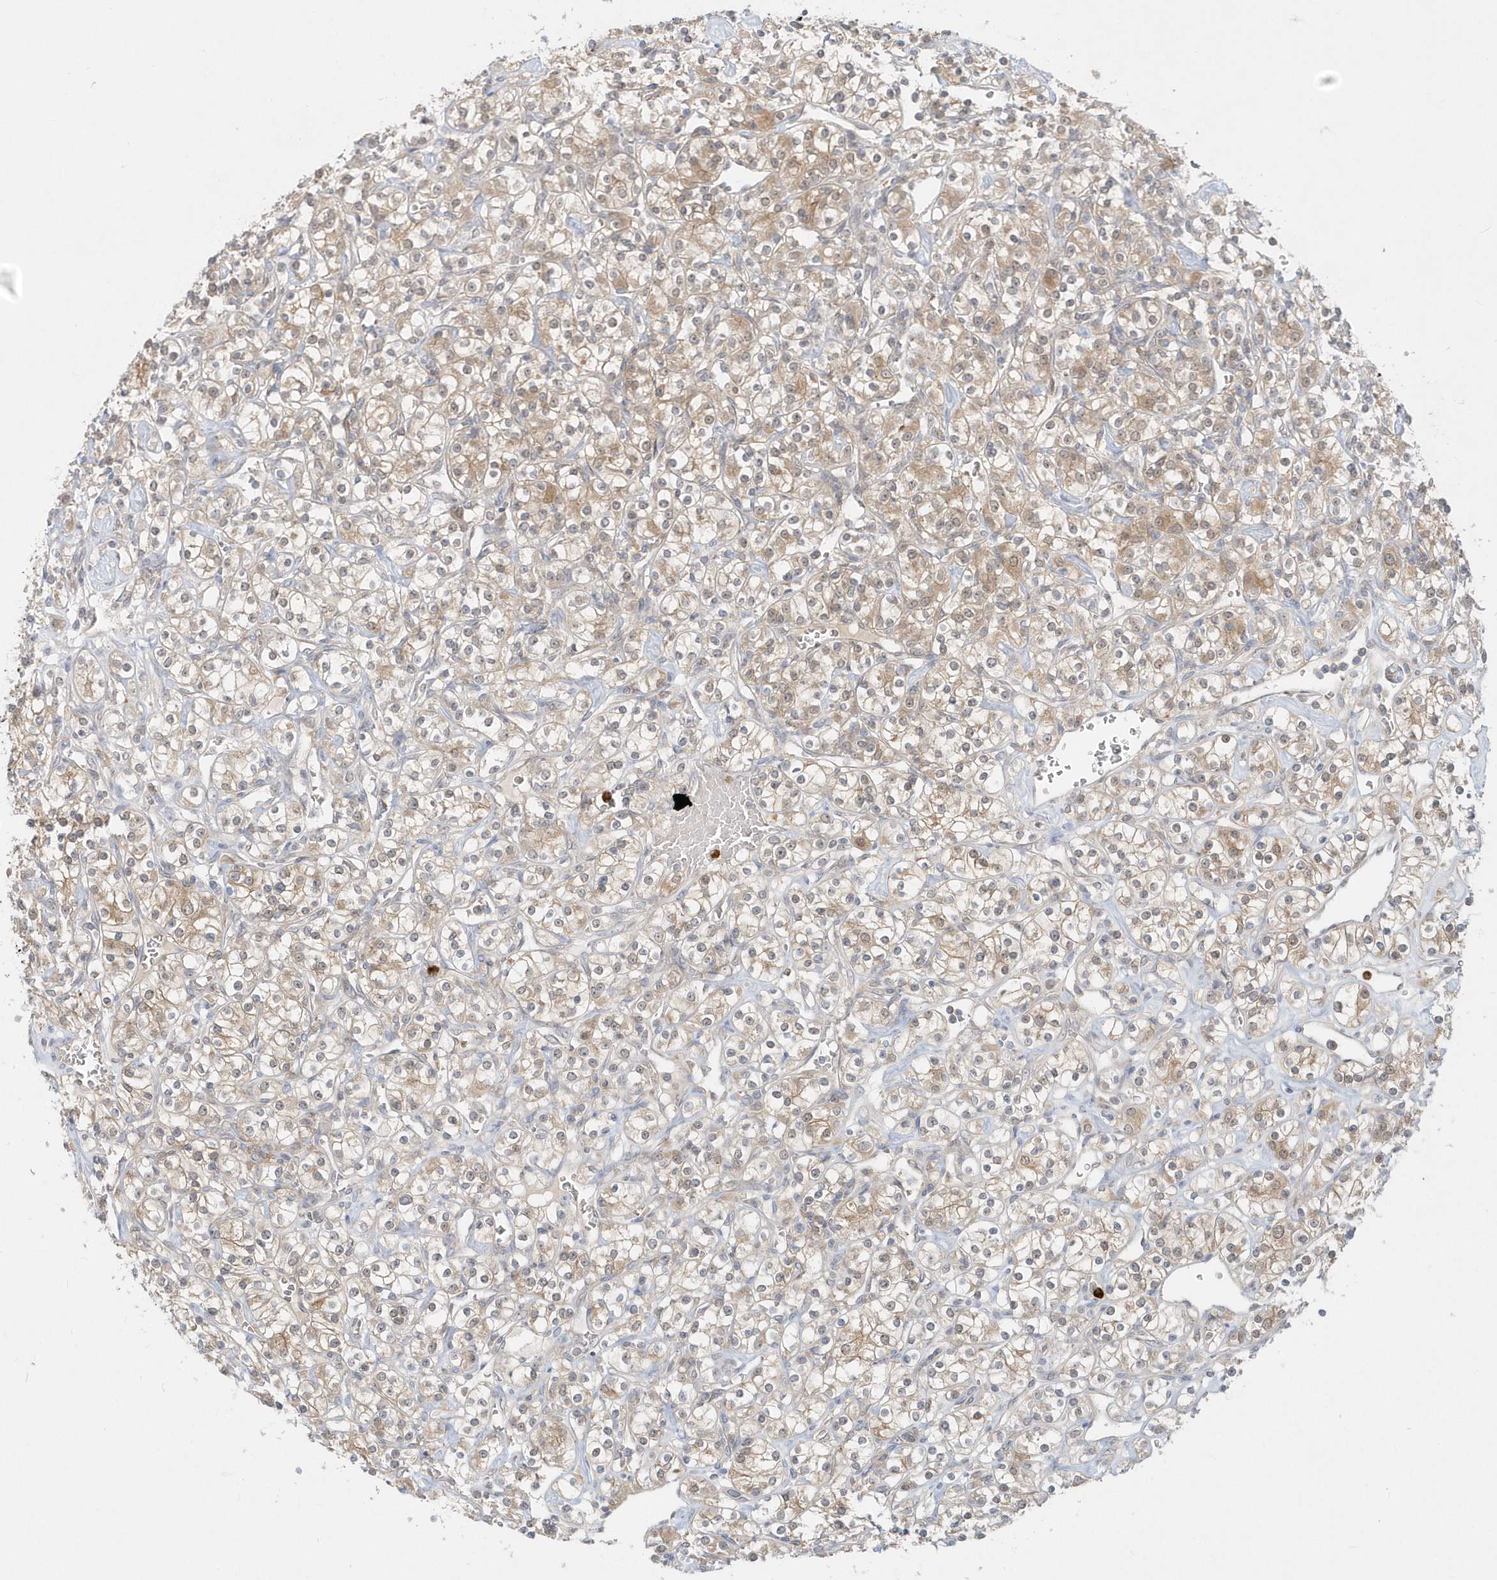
{"staining": {"intensity": "weak", "quantity": ">75%", "location": "cytoplasmic/membranous"}, "tissue": "renal cancer", "cell_type": "Tumor cells", "image_type": "cancer", "snomed": [{"axis": "morphology", "description": "Adenocarcinoma, NOS"}, {"axis": "topography", "description": "Kidney"}], "caption": "Immunohistochemistry (DAB) staining of human renal adenocarcinoma shows weak cytoplasmic/membranous protein expression in about >75% of tumor cells.", "gene": "RNF7", "patient": {"sex": "male", "age": 77}}